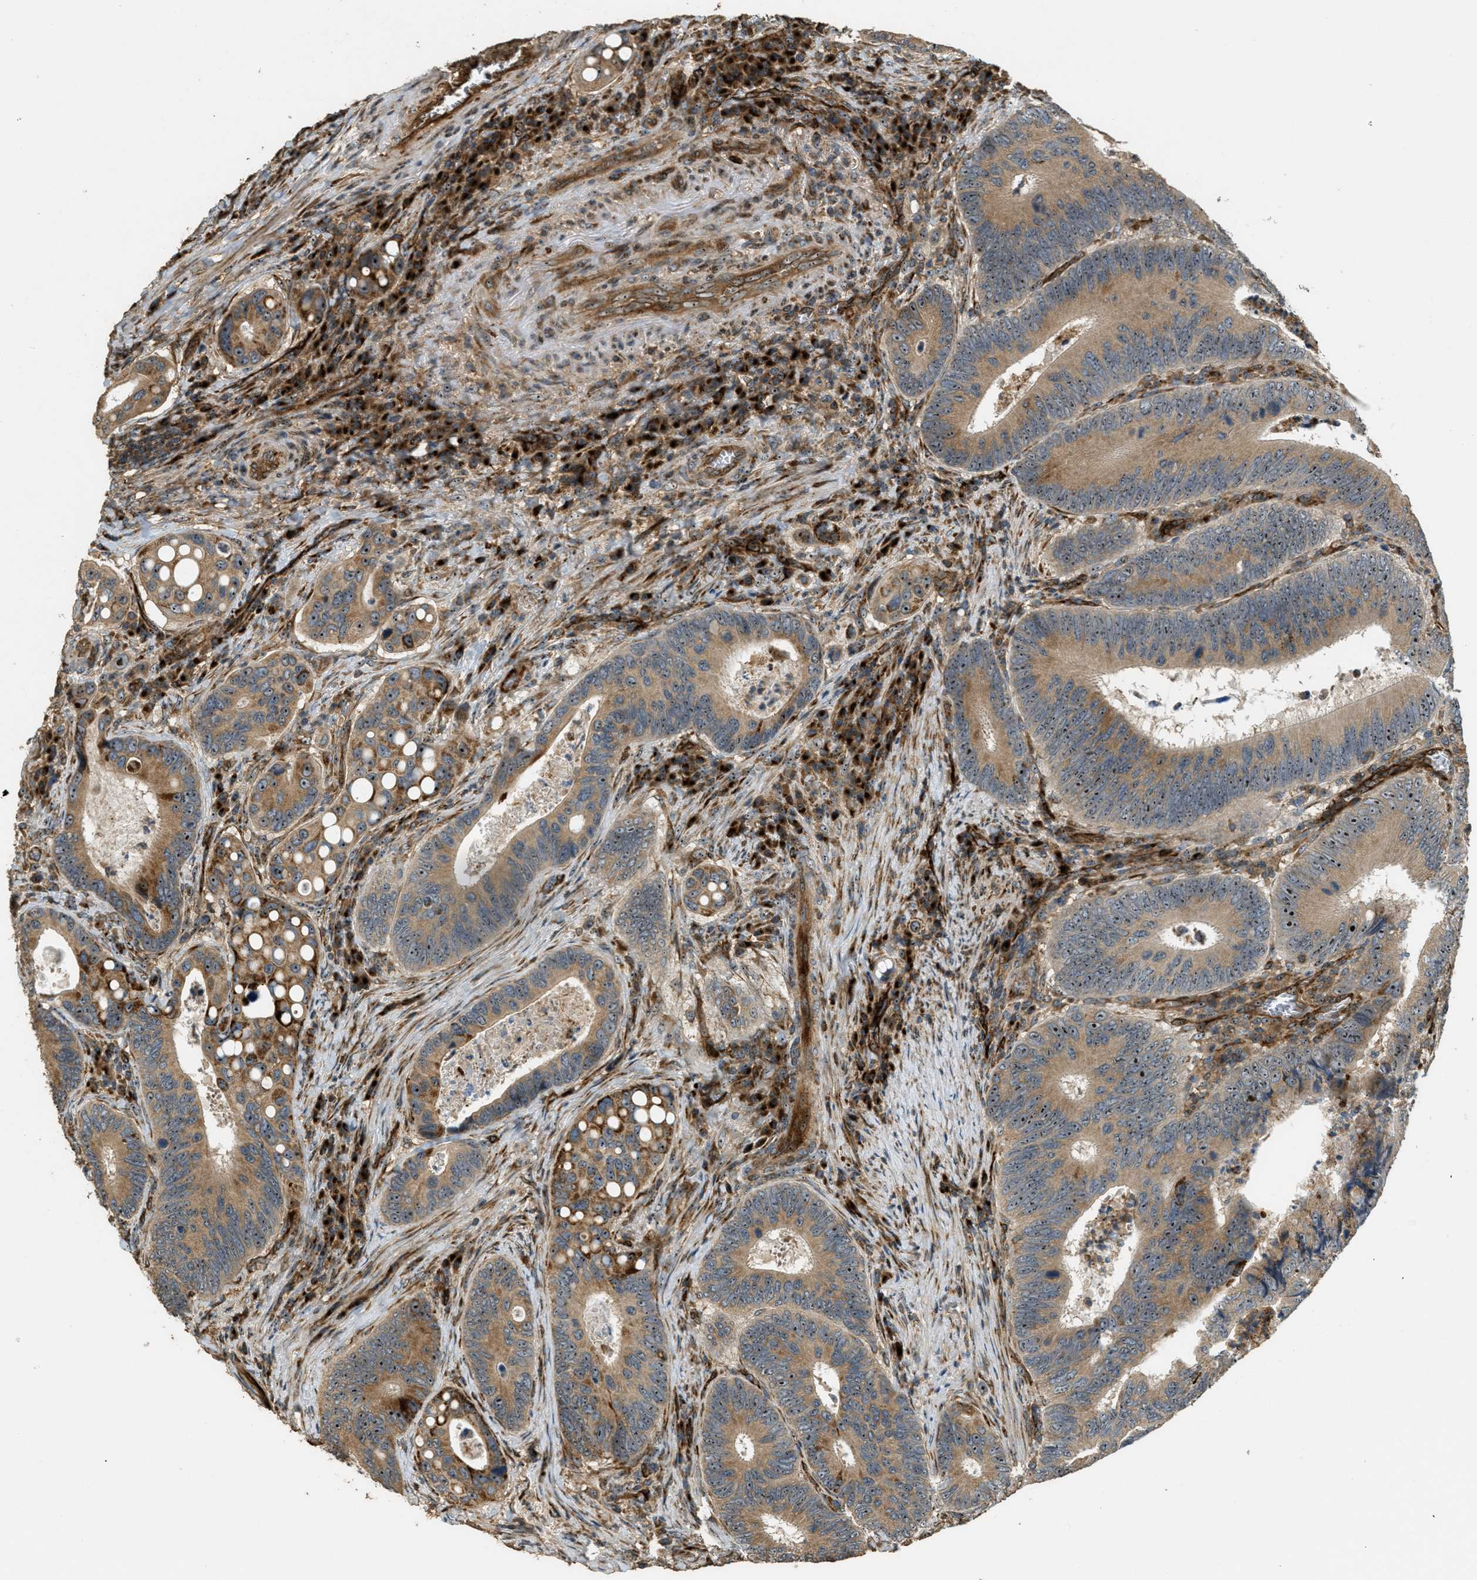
{"staining": {"intensity": "moderate", "quantity": ">75%", "location": "cytoplasmic/membranous,nuclear"}, "tissue": "colorectal cancer", "cell_type": "Tumor cells", "image_type": "cancer", "snomed": [{"axis": "morphology", "description": "Inflammation, NOS"}, {"axis": "morphology", "description": "Adenocarcinoma, NOS"}, {"axis": "topography", "description": "Colon"}], "caption": "High-power microscopy captured an IHC histopathology image of adenocarcinoma (colorectal), revealing moderate cytoplasmic/membranous and nuclear positivity in about >75% of tumor cells.", "gene": "LRP12", "patient": {"sex": "male", "age": 72}}